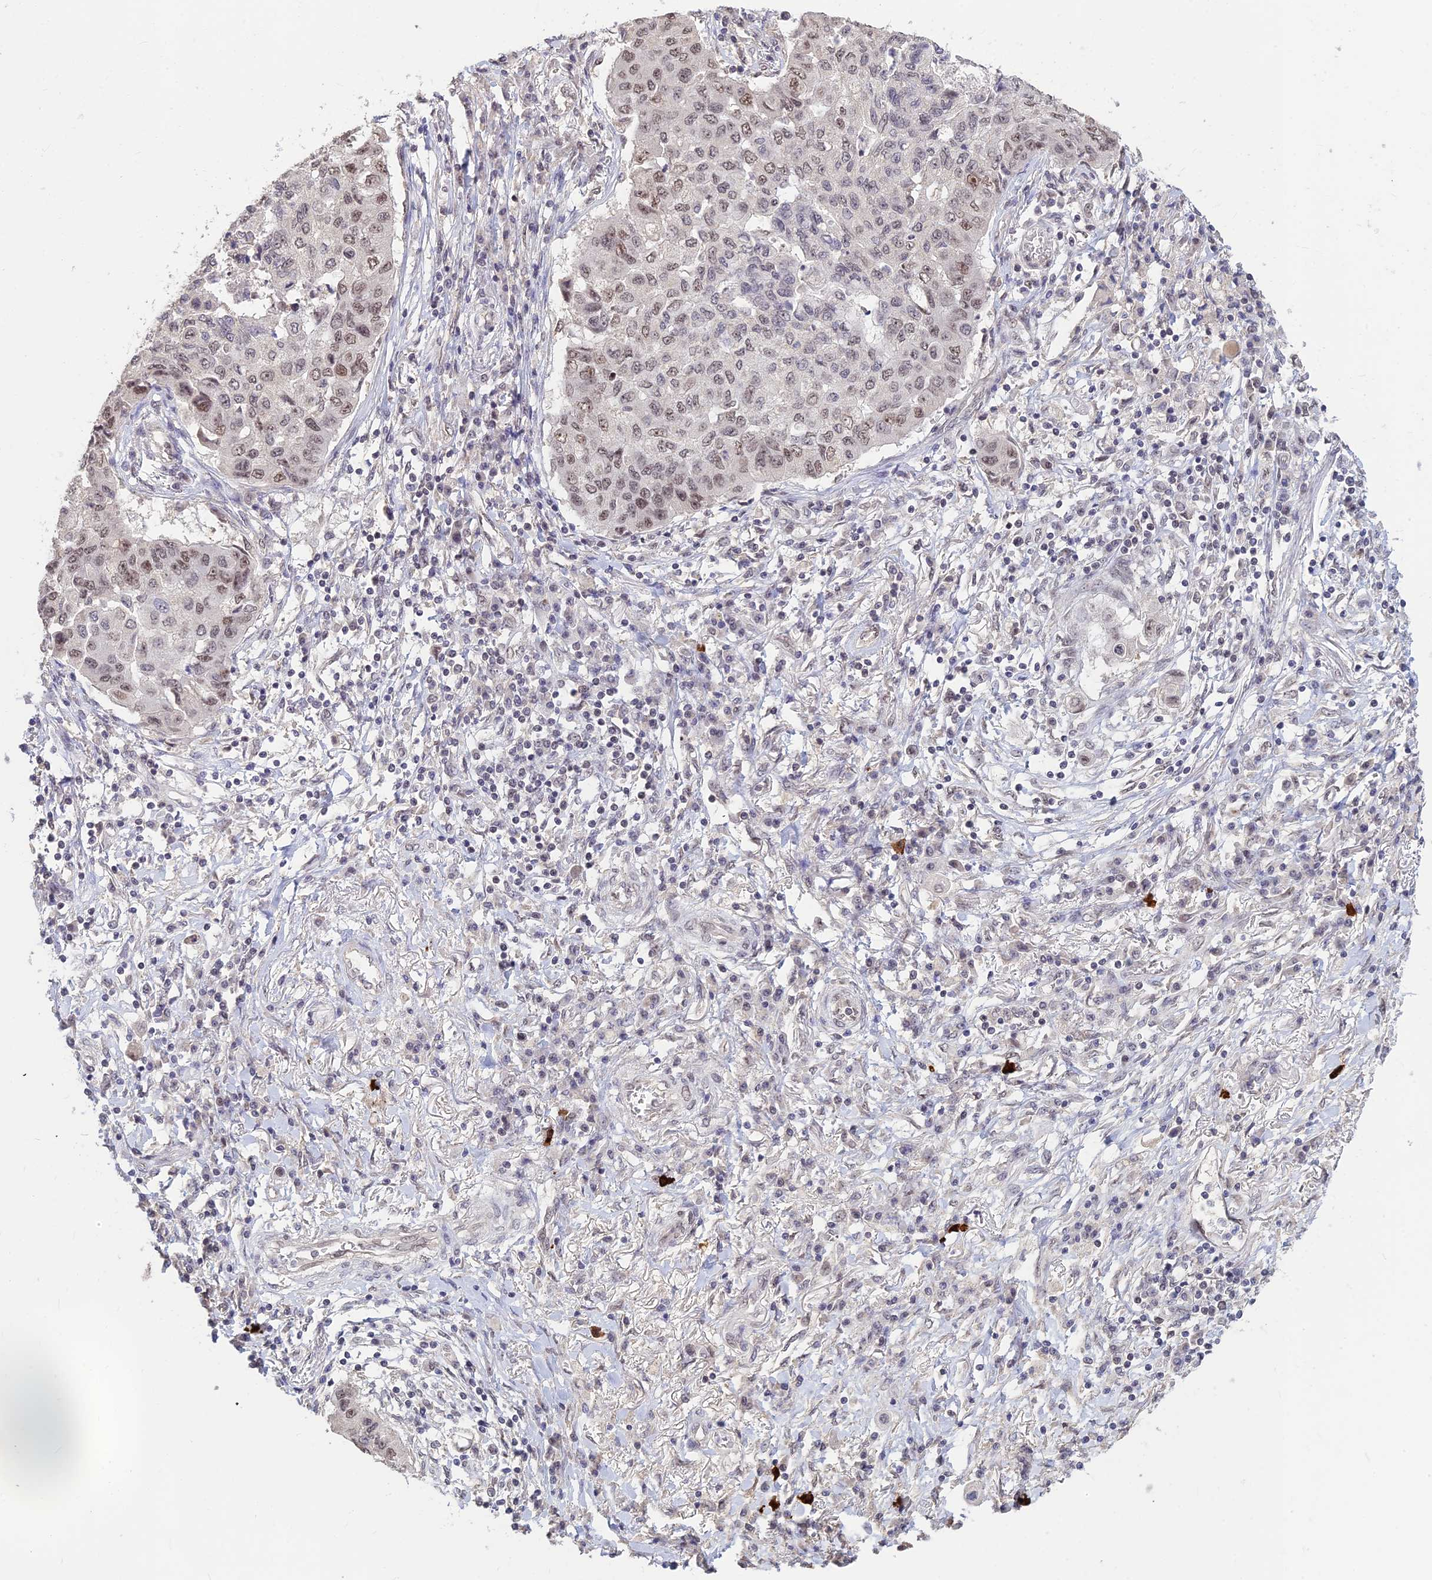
{"staining": {"intensity": "weak", "quantity": "<25%", "location": "nuclear"}, "tissue": "lung cancer", "cell_type": "Tumor cells", "image_type": "cancer", "snomed": [{"axis": "morphology", "description": "Squamous cell carcinoma, NOS"}, {"axis": "topography", "description": "Lung"}], "caption": "Tumor cells are negative for brown protein staining in lung cancer.", "gene": "POLR1G", "patient": {"sex": "male", "age": 74}}